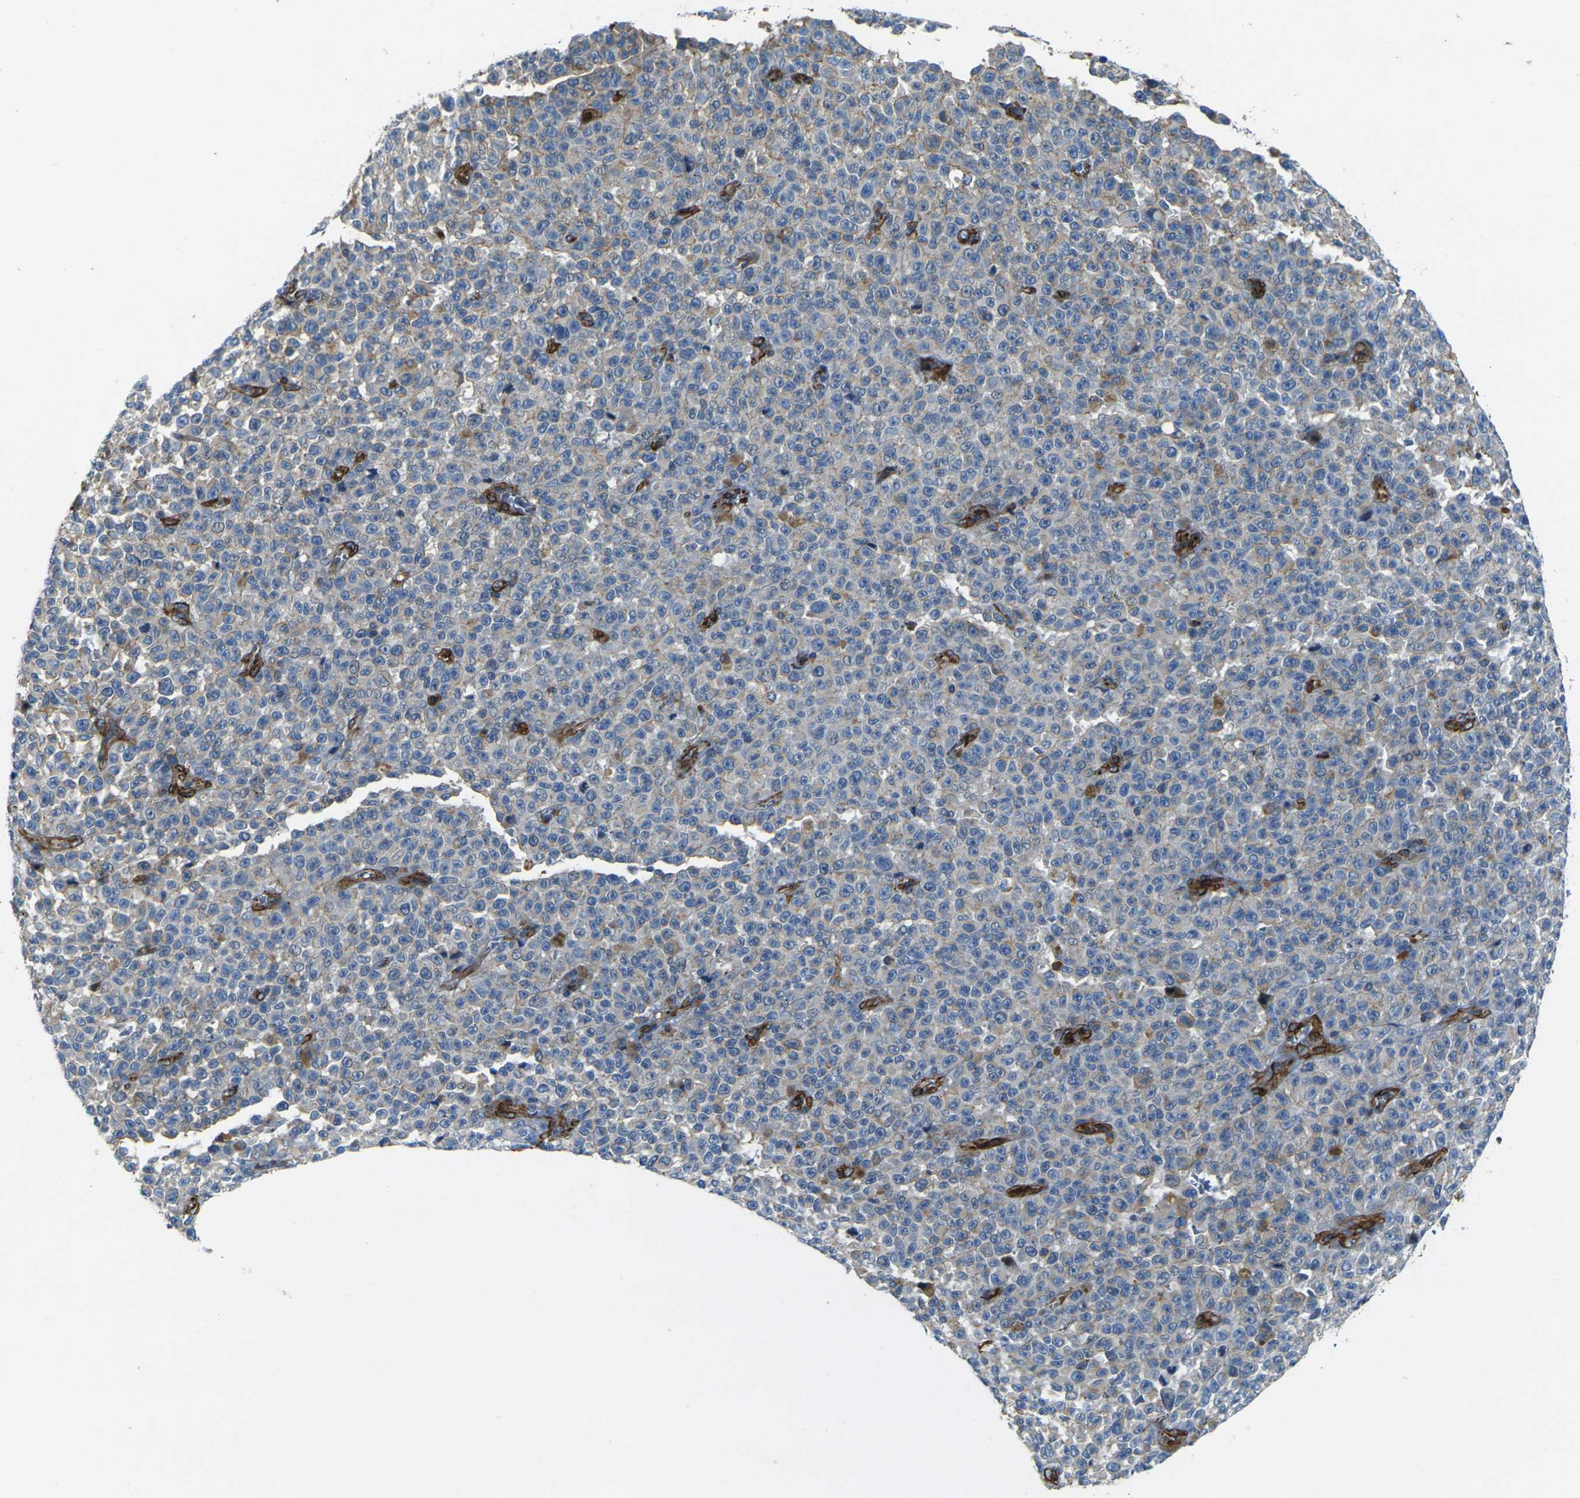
{"staining": {"intensity": "negative", "quantity": "none", "location": "none"}, "tissue": "melanoma", "cell_type": "Tumor cells", "image_type": "cancer", "snomed": [{"axis": "morphology", "description": "Malignant melanoma, NOS"}, {"axis": "topography", "description": "Skin"}], "caption": "Tumor cells show no significant protein staining in melanoma.", "gene": "EPHA7", "patient": {"sex": "female", "age": 82}}